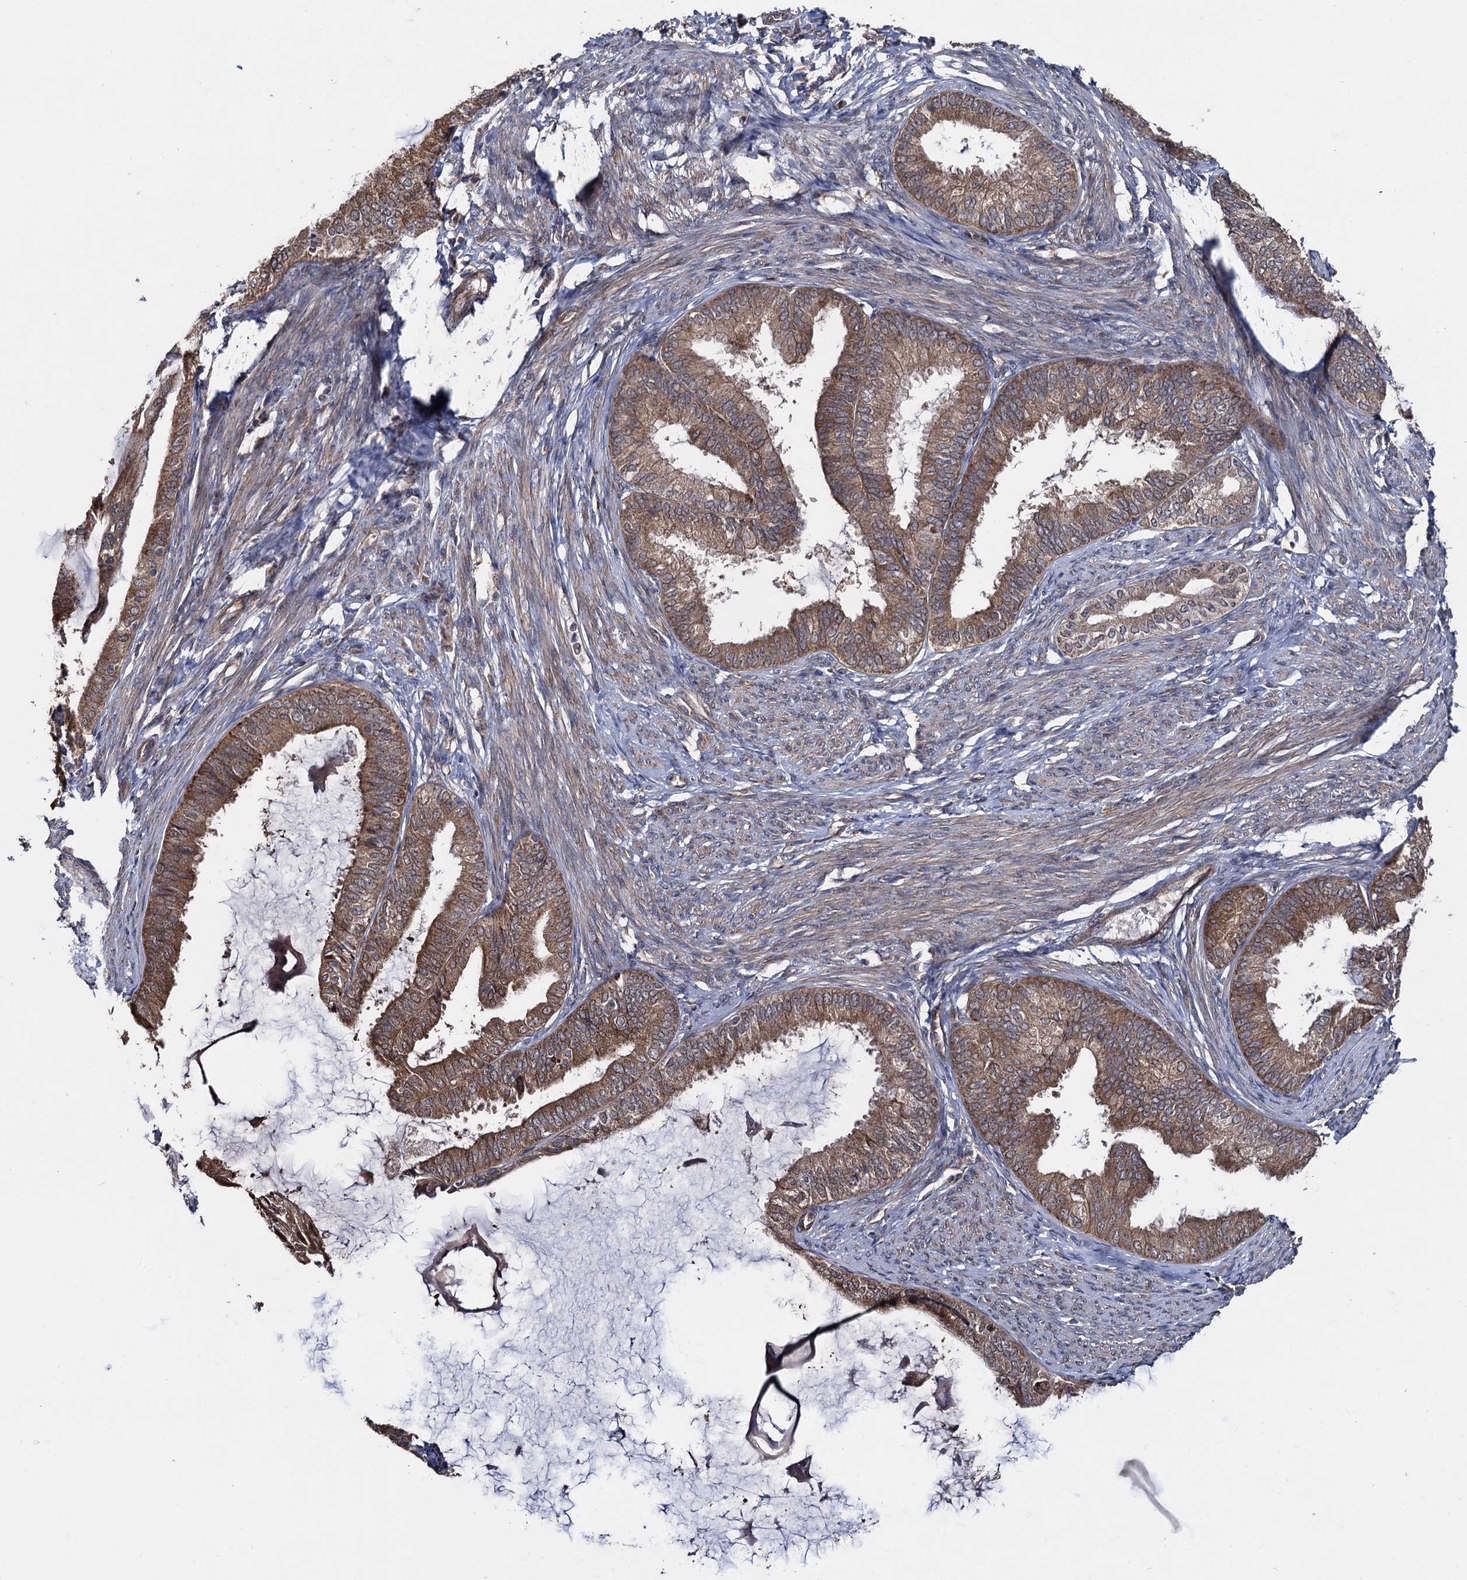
{"staining": {"intensity": "moderate", "quantity": ">75%", "location": "cytoplasmic/membranous"}, "tissue": "endometrial cancer", "cell_type": "Tumor cells", "image_type": "cancer", "snomed": [{"axis": "morphology", "description": "Adenocarcinoma, NOS"}, {"axis": "topography", "description": "Endometrium"}], "caption": "Moderate cytoplasmic/membranous protein expression is appreciated in approximately >75% of tumor cells in adenocarcinoma (endometrial).", "gene": "HAUS1", "patient": {"sex": "female", "age": 86}}